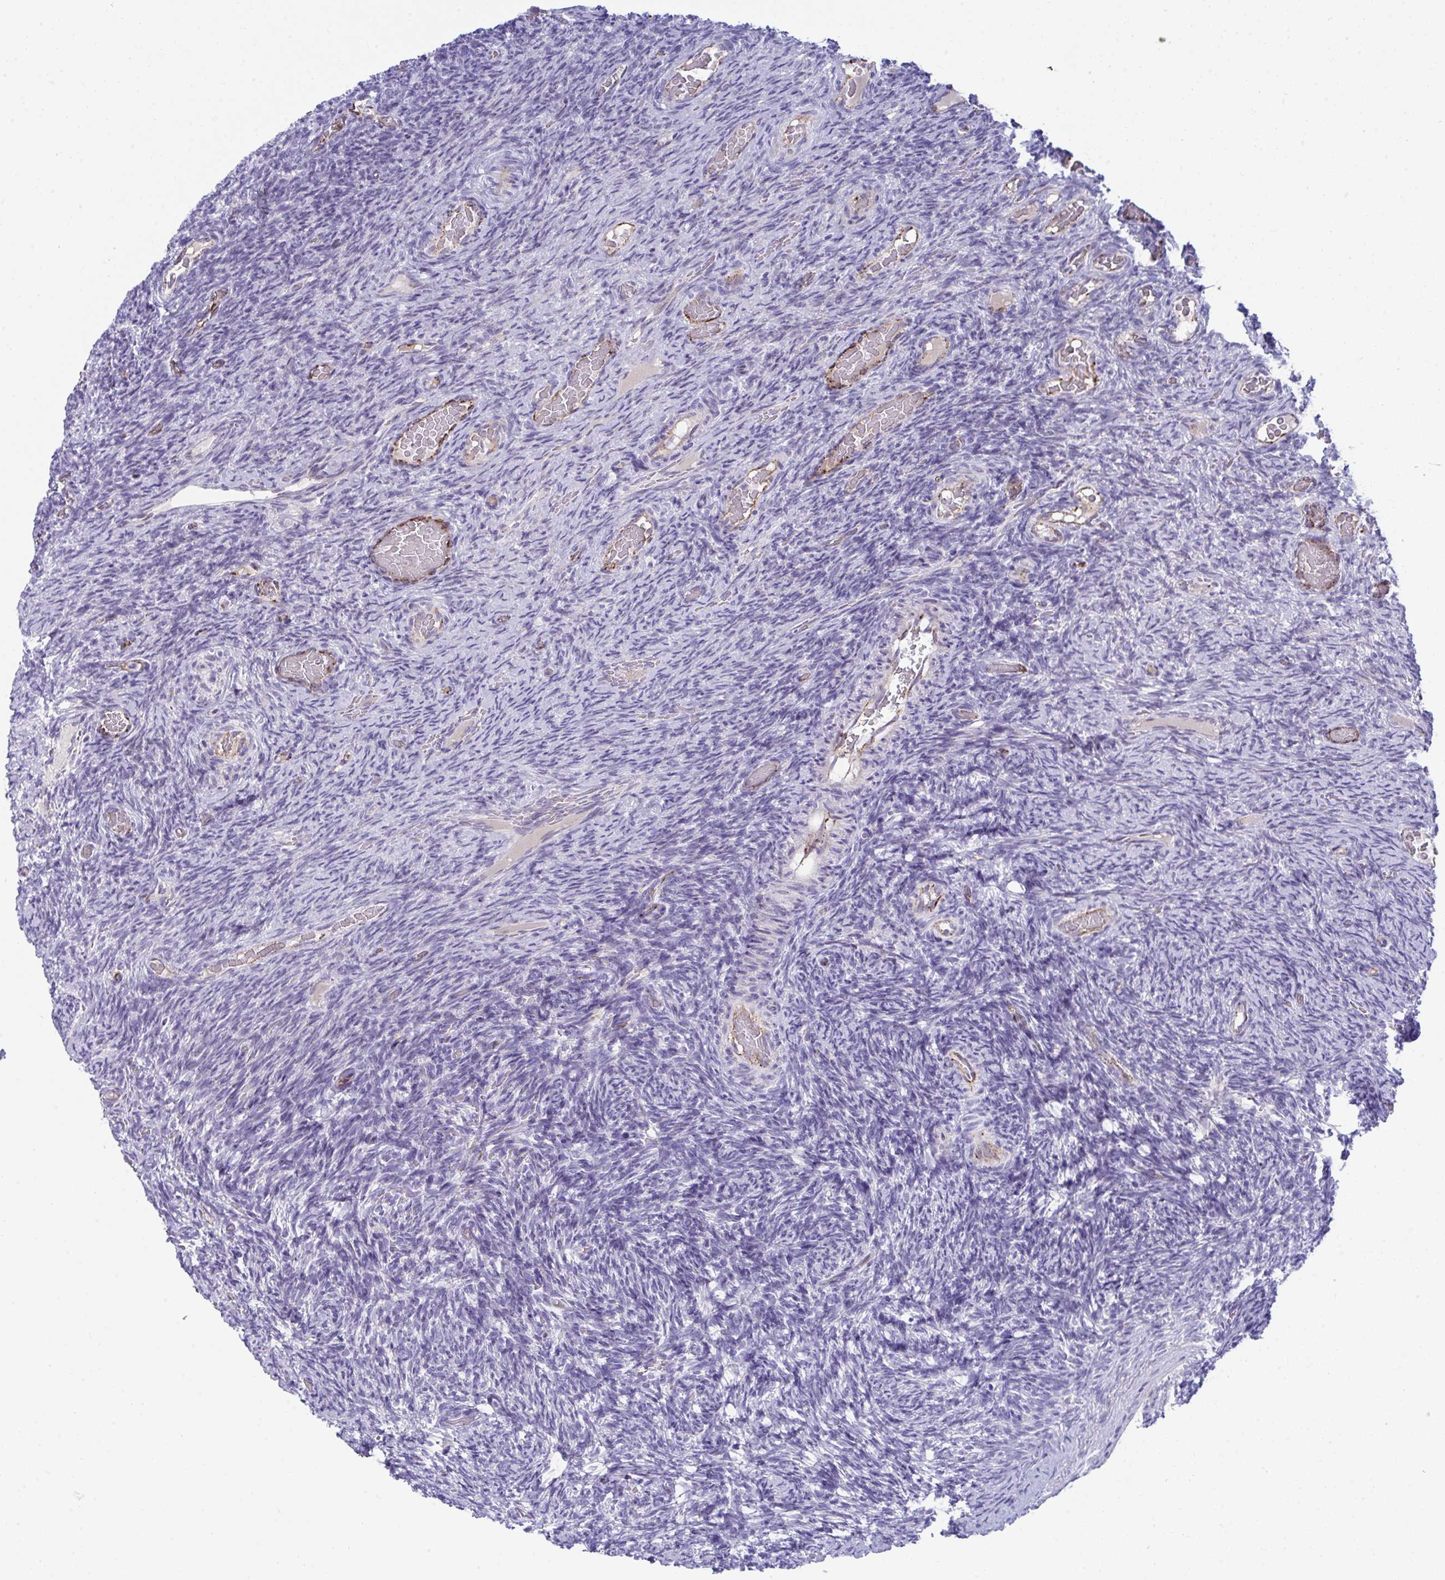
{"staining": {"intensity": "negative", "quantity": "none", "location": "none"}, "tissue": "ovary", "cell_type": "Ovarian stroma cells", "image_type": "normal", "snomed": [{"axis": "morphology", "description": "Normal tissue, NOS"}, {"axis": "topography", "description": "Ovary"}], "caption": "DAB (3,3'-diaminobenzidine) immunohistochemical staining of normal human ovary reveals no significant staining in ovarian stroma cells.", "gene": "TOR1AIP2", "patient": {"sex": "female", "age": 34}}